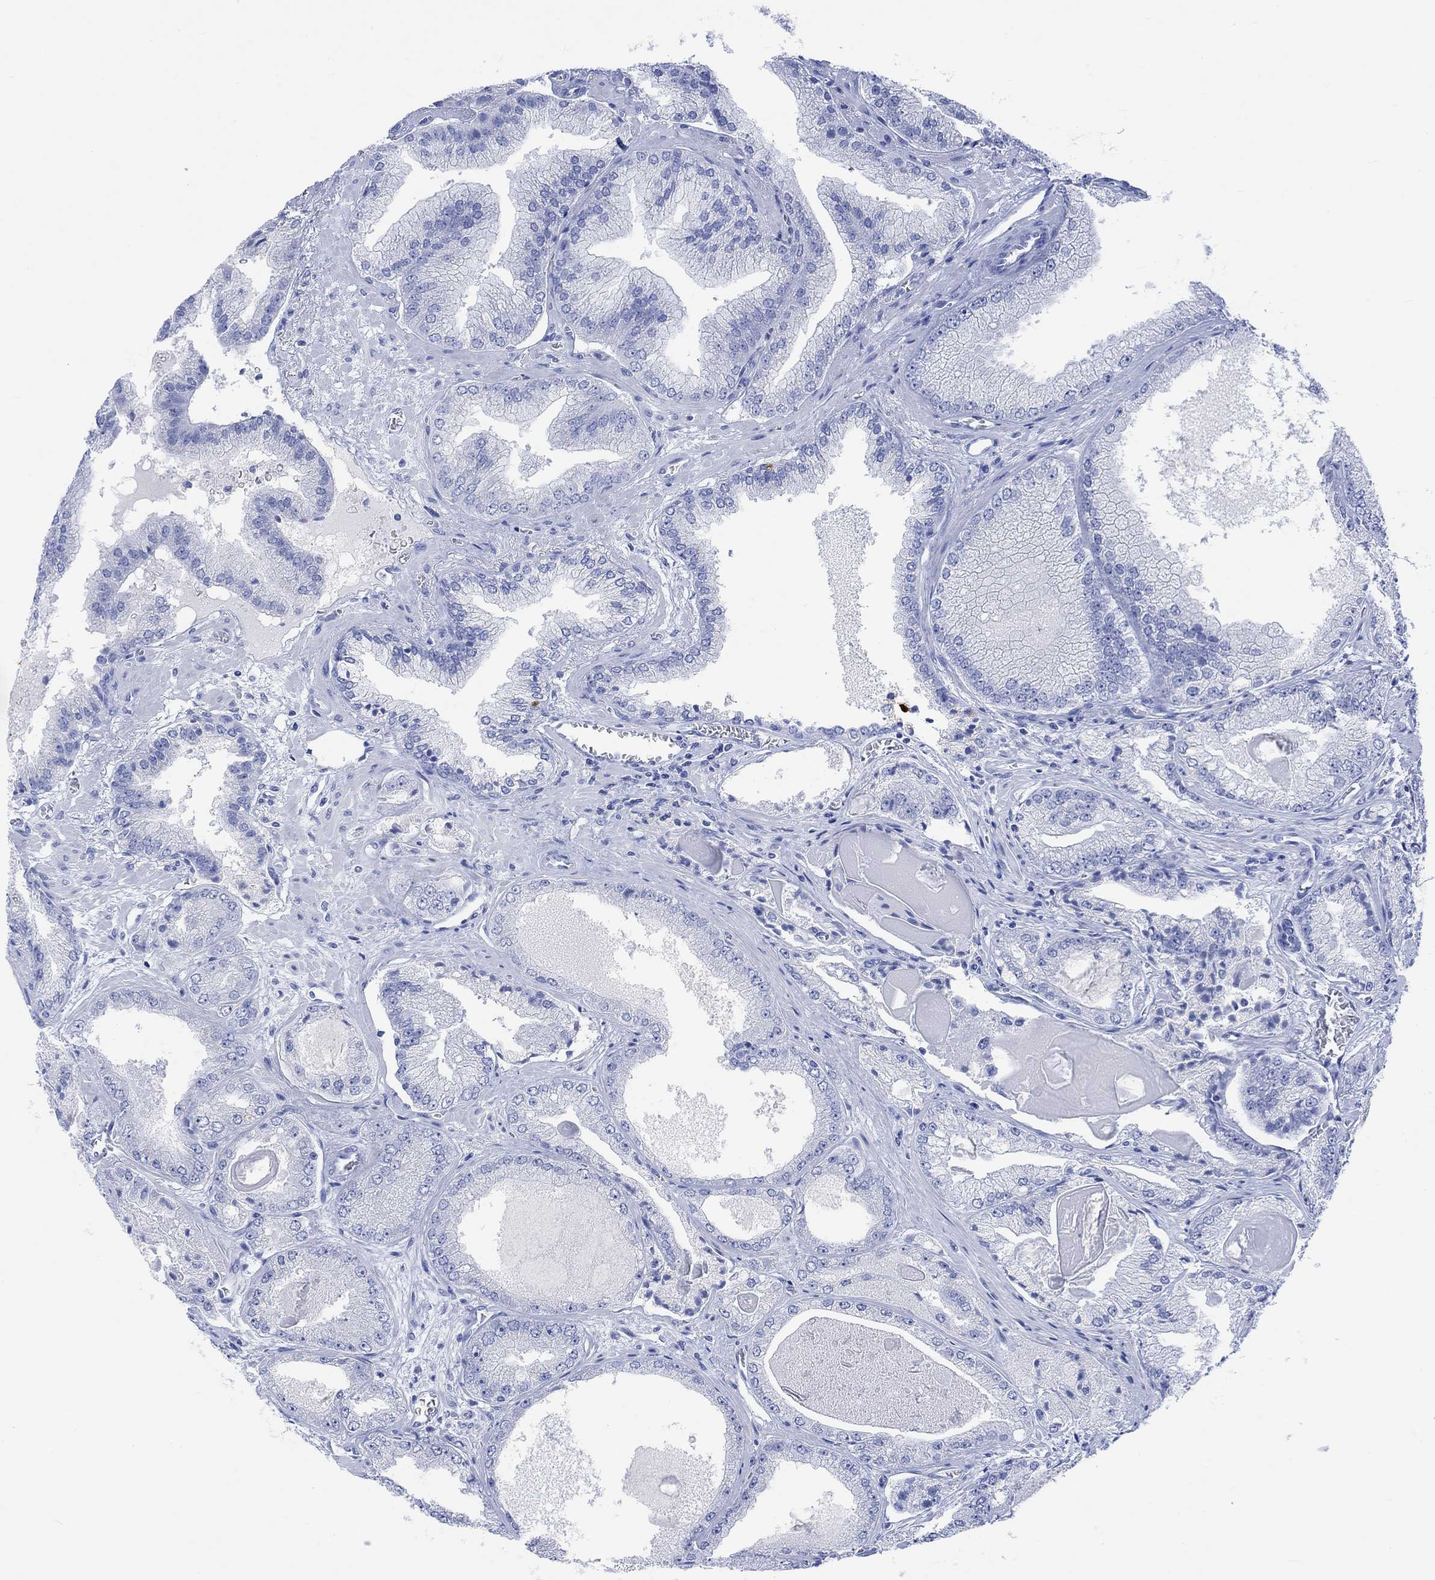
{"staining": {"intensity": "negative", "quantity": "none", "location": "none"}, "tissue": "prostate cancer", "cell_type": "Tumor cells", "image_type": "cancer", "snomed": [{"axis": "morphology", "description": "Adenocarcinoma, Low grade"}, {"axis": "topography", "description": "Prostate"}], "caption": "Tumor cells show no significant protein positivity in prostate low-grade adenocarcinoma.", "gene": "CALCA", "patient": {"sex": "male", "age": 72}}